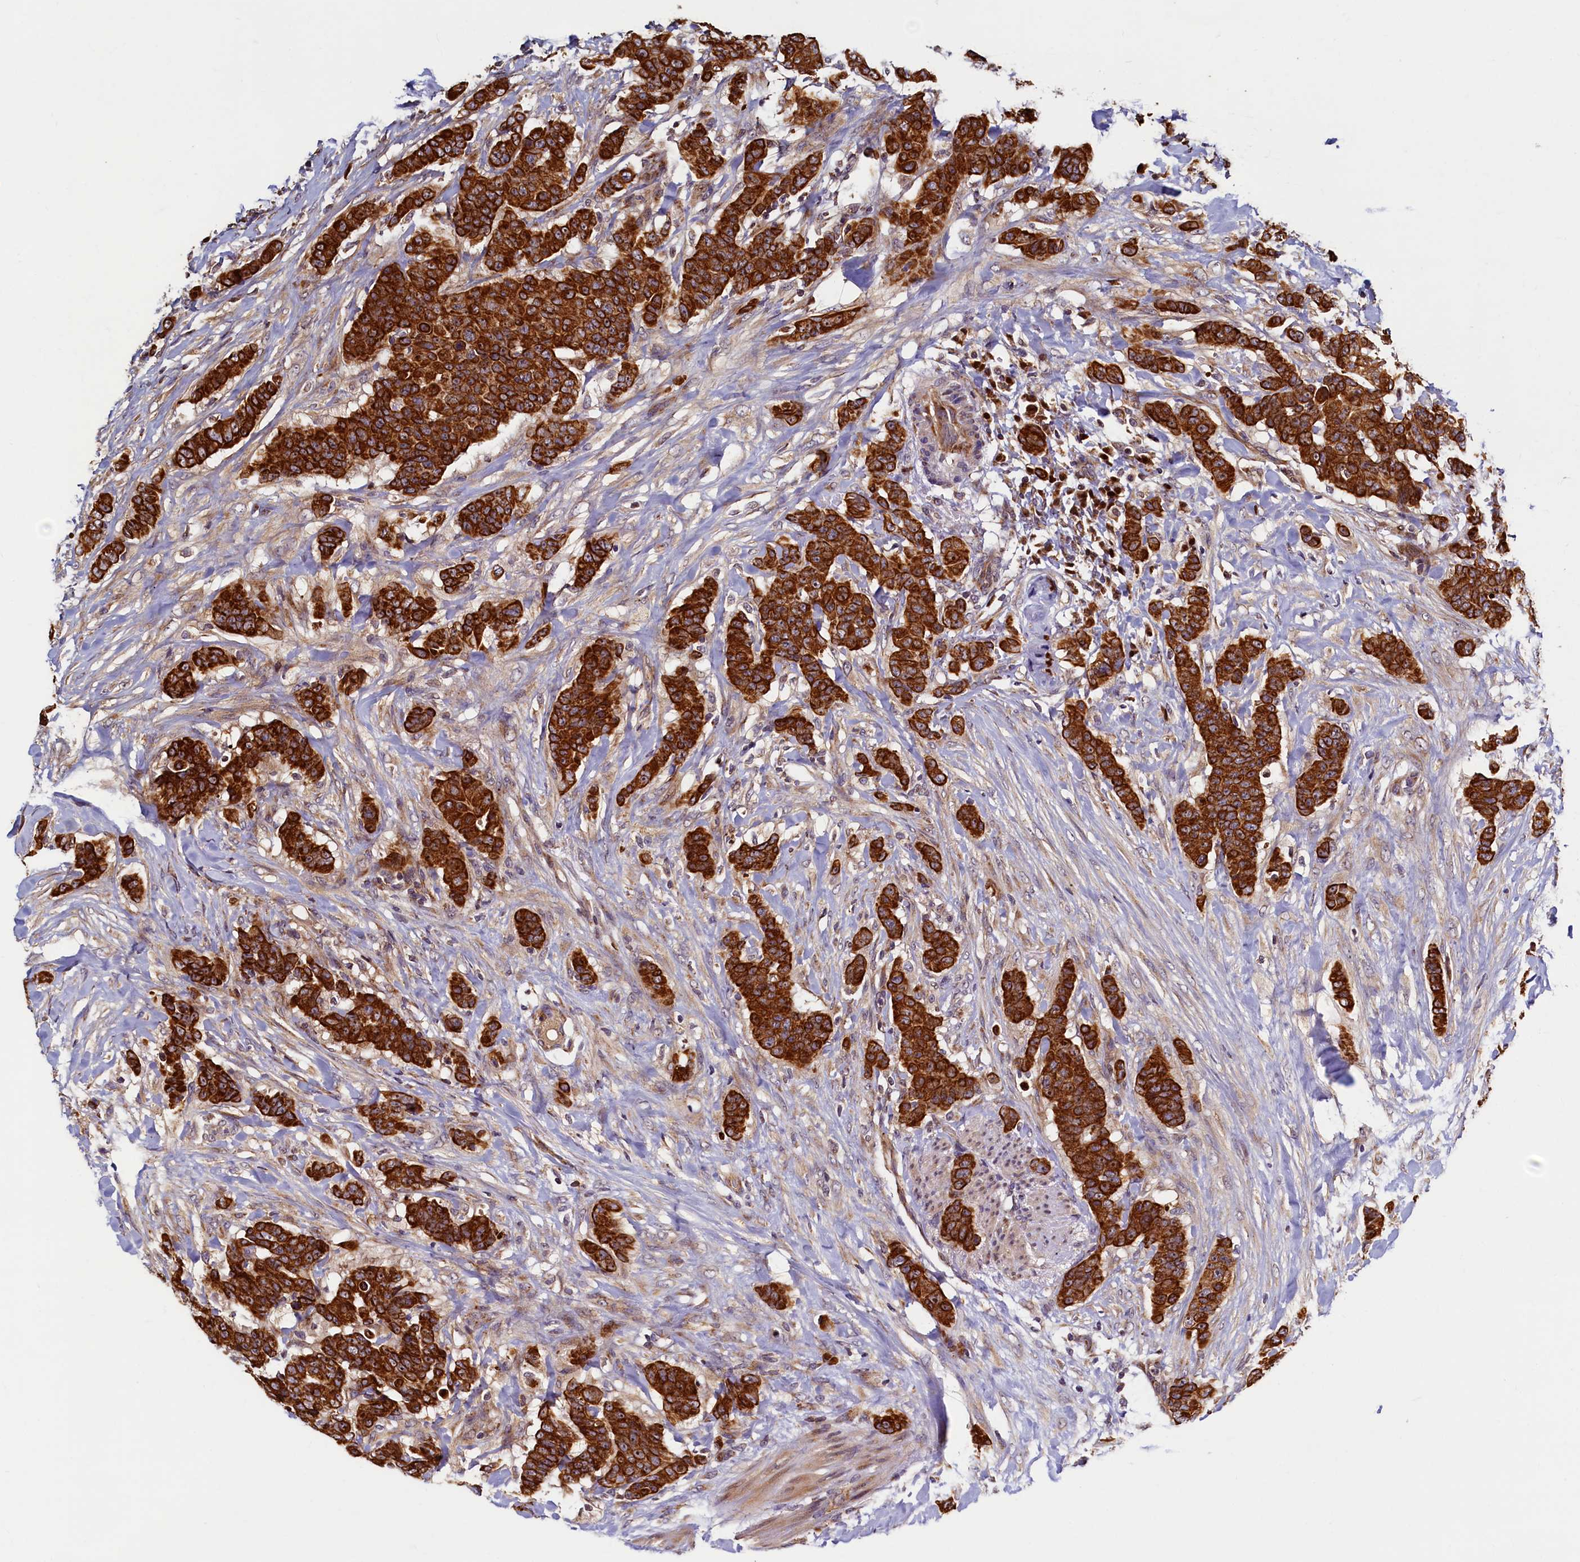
{"staining": {"intensity": "strong", "quantity": ">75%", "location": "cytoplasmic/membranous"}, "tissue": "breast cancer", "cell_type": "Tumor cells", "image_type": "cancer", "snomed": [{"axis": "morphology", "description": "Duct carcinoma"}, {"axis": "topography", "description": "Breast"}], "caption": "Human breast cancer stained for a protein (brown) exhibits strong cytoplasmic/membranous positive staining in approximately >75% of tumor cells.", "gene": "NCKAP5L", "patient": {"sex": "female", "age": 40}}